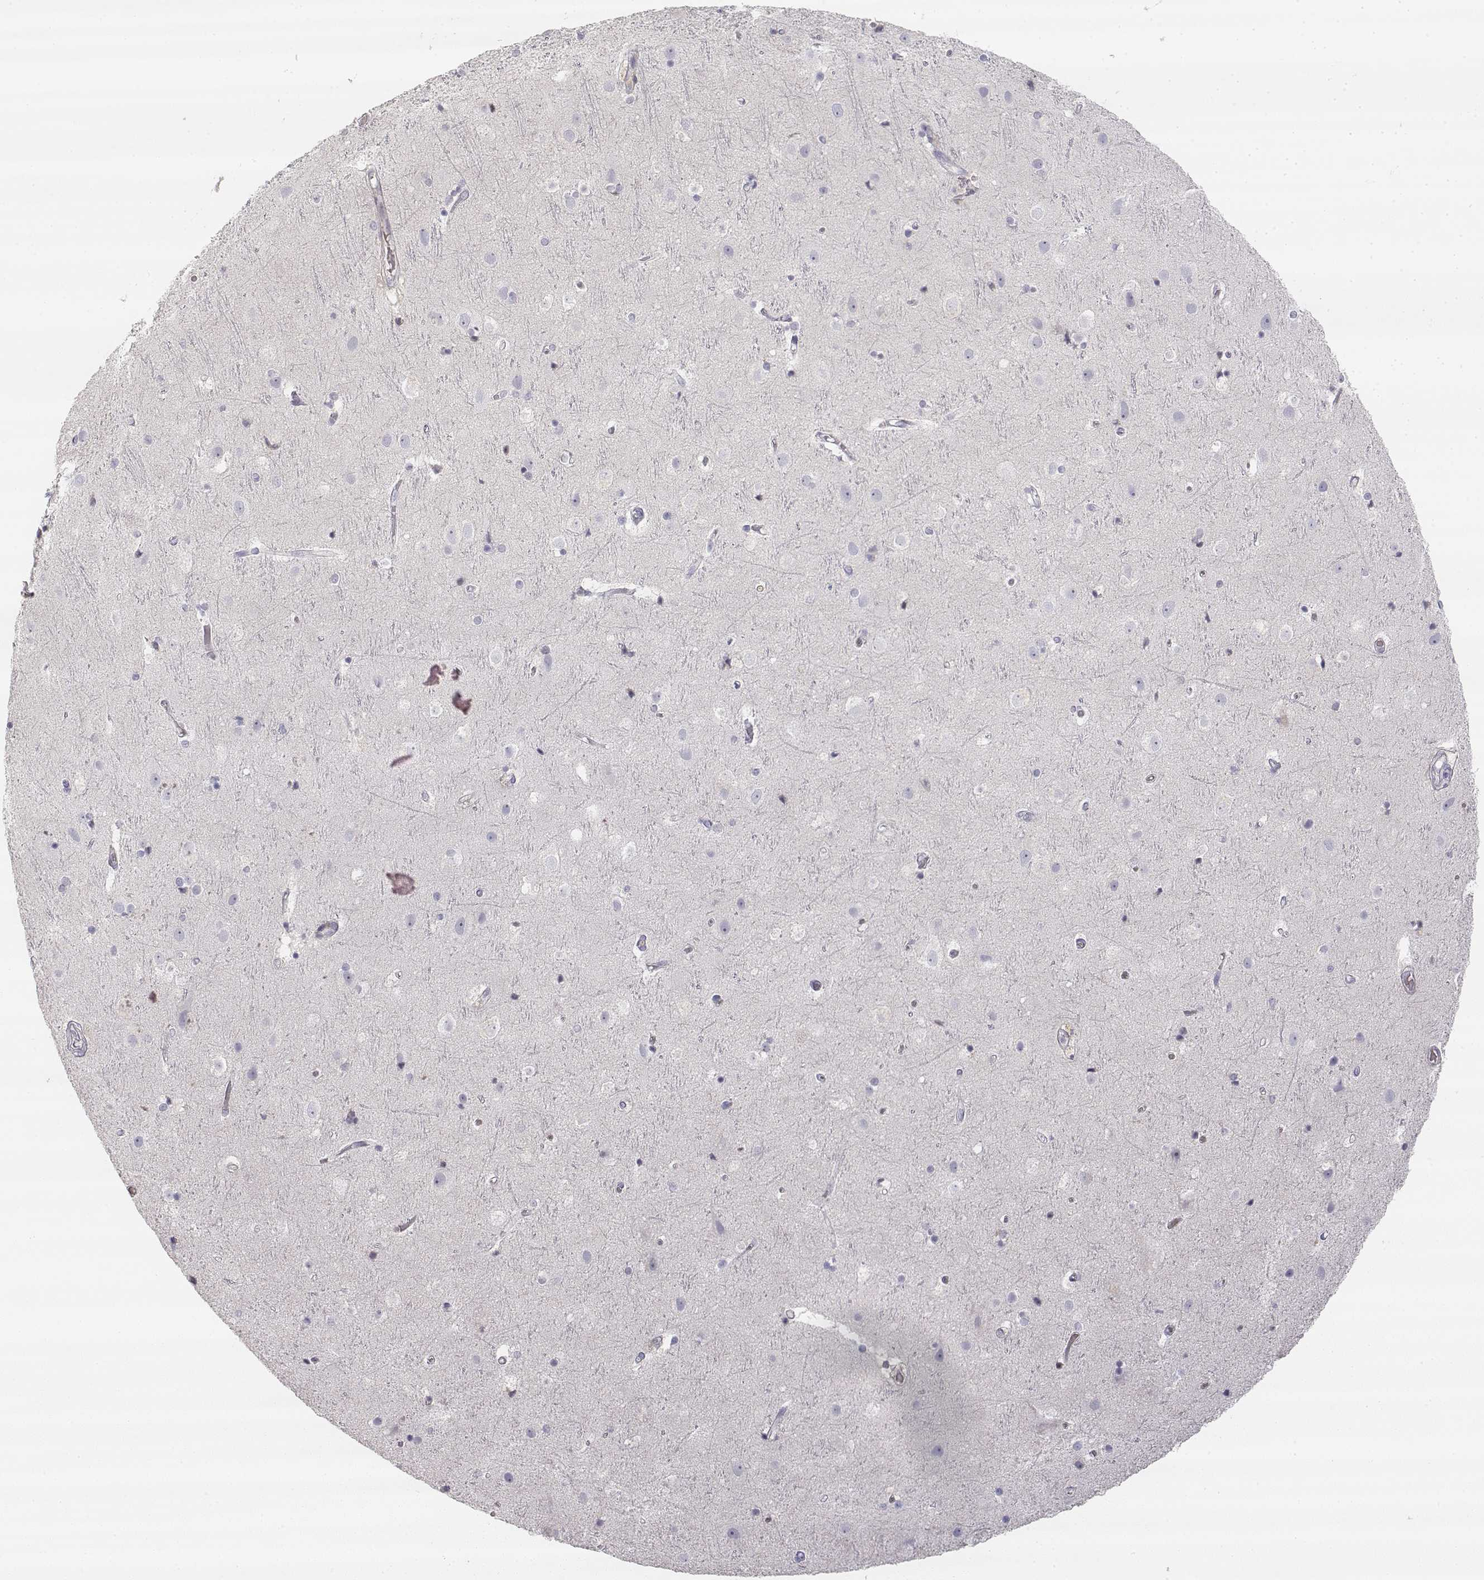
{"staining": {"intensity": "negative", "quantity": "none", "location": "none"}, "tissue": "cerebral cortex", "cell_type": "Endothelial cells", "image_type": "normal", "snomed": [{"axis": "morphology", "description": "Normal tissue, NOS"}, {"axis": "topography", "description": "Cerebral cortex"}], "caption": "The immunohistochemistry image has no significant expression in endothelial cells of cerebral cortex.", "gene": "GLIPR1L2", "patient": {"sex": "female", "age": 52}}